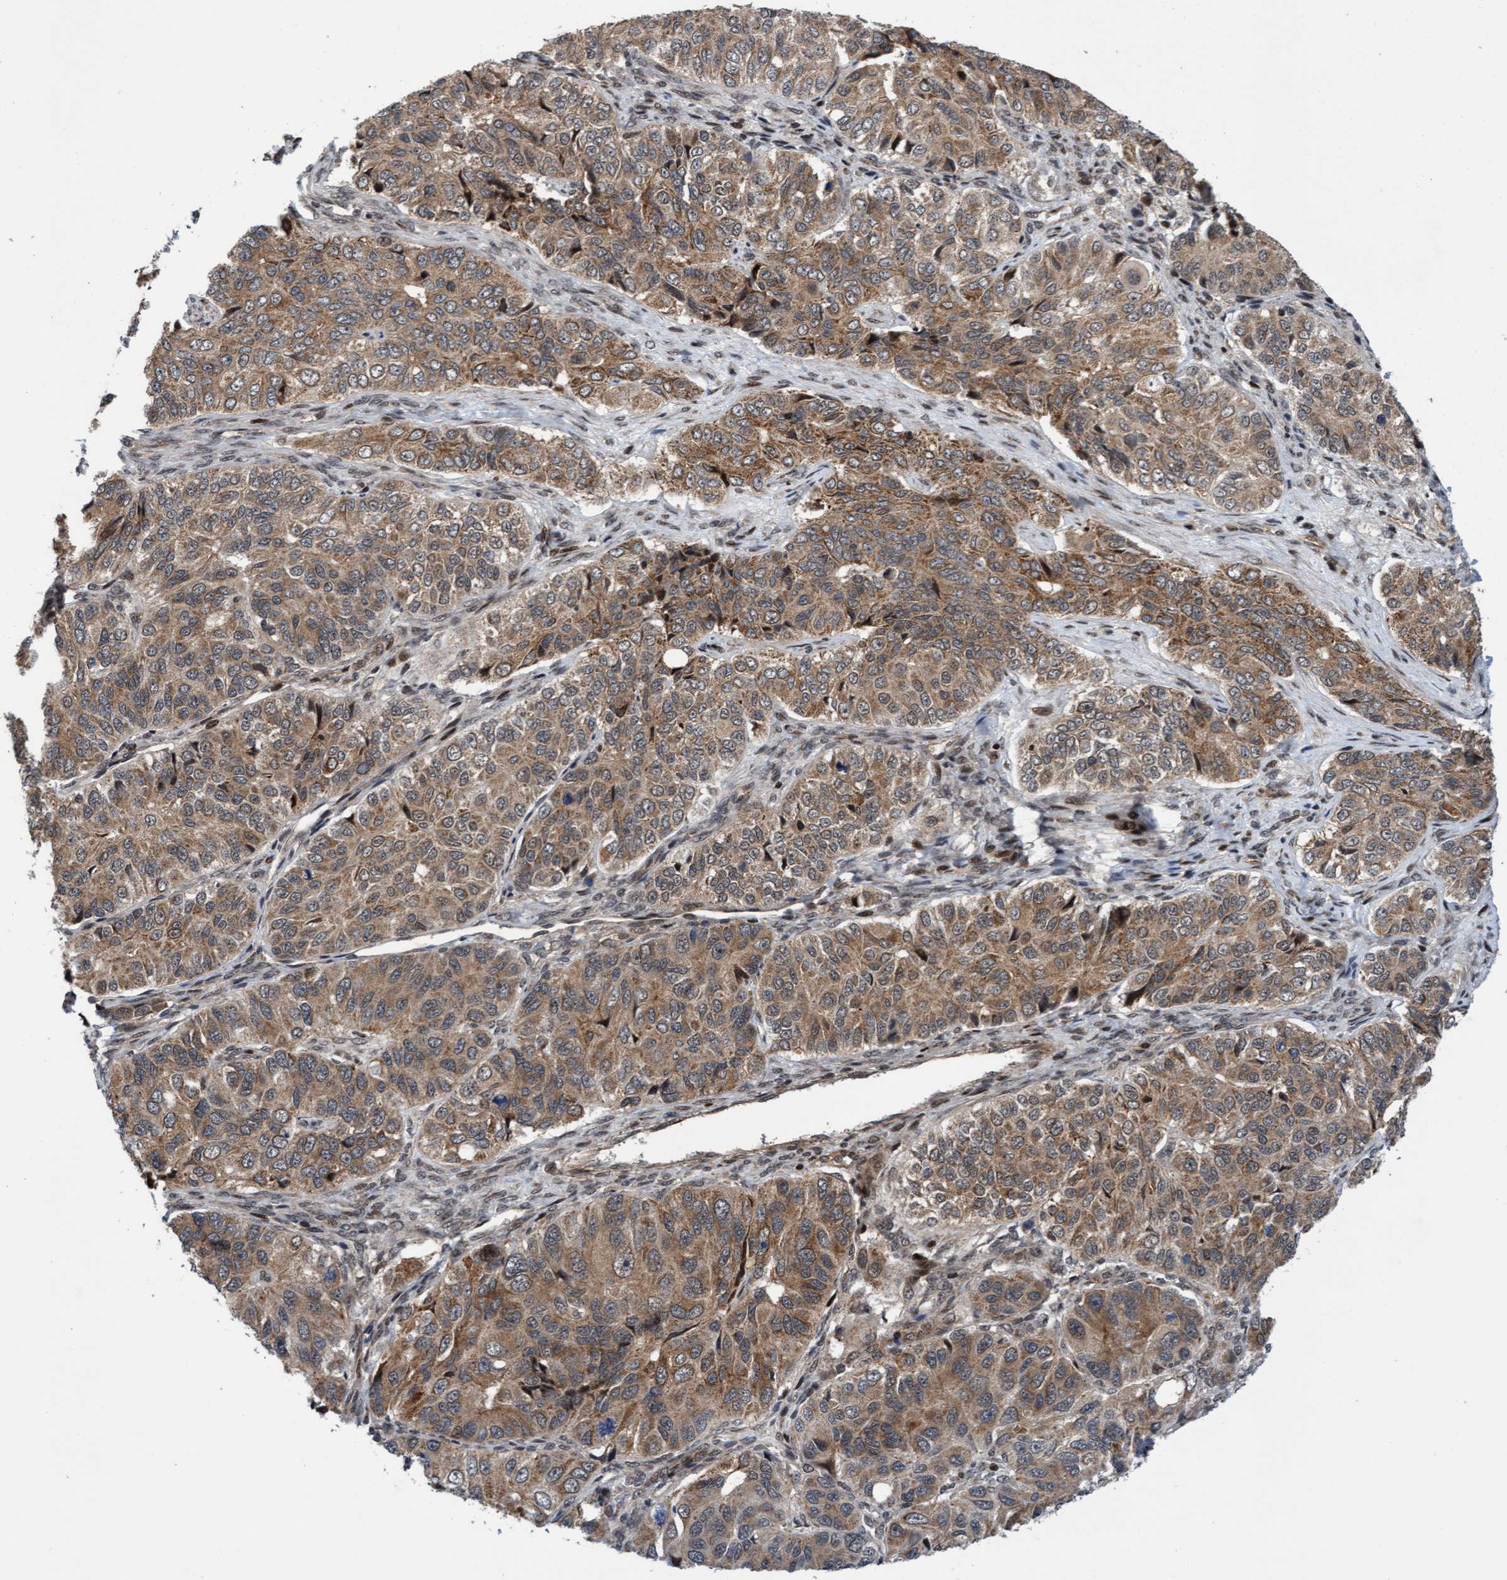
{"staining": {"intensity": "moderate", "quantity": ">75%", "location": "cytoplasmic/membranous"}, "tissue": "ovarian cancer", "cell_type": "Tumor cells", "image_type": "cancer", "snomed": [{"axis": "morphology", "description": "Carcinoma, endometroid"}, {"axis": "topography", "description": "Ovary"}], "caption": "Tumor cells exhibit medium levels of moderate cytoplasmic/membranous positivity in approximately >75% of cells in ovarian endometroid carcinoma.", "gene": "ITFG1", "patient": {"sex": "female", "age": 51}}